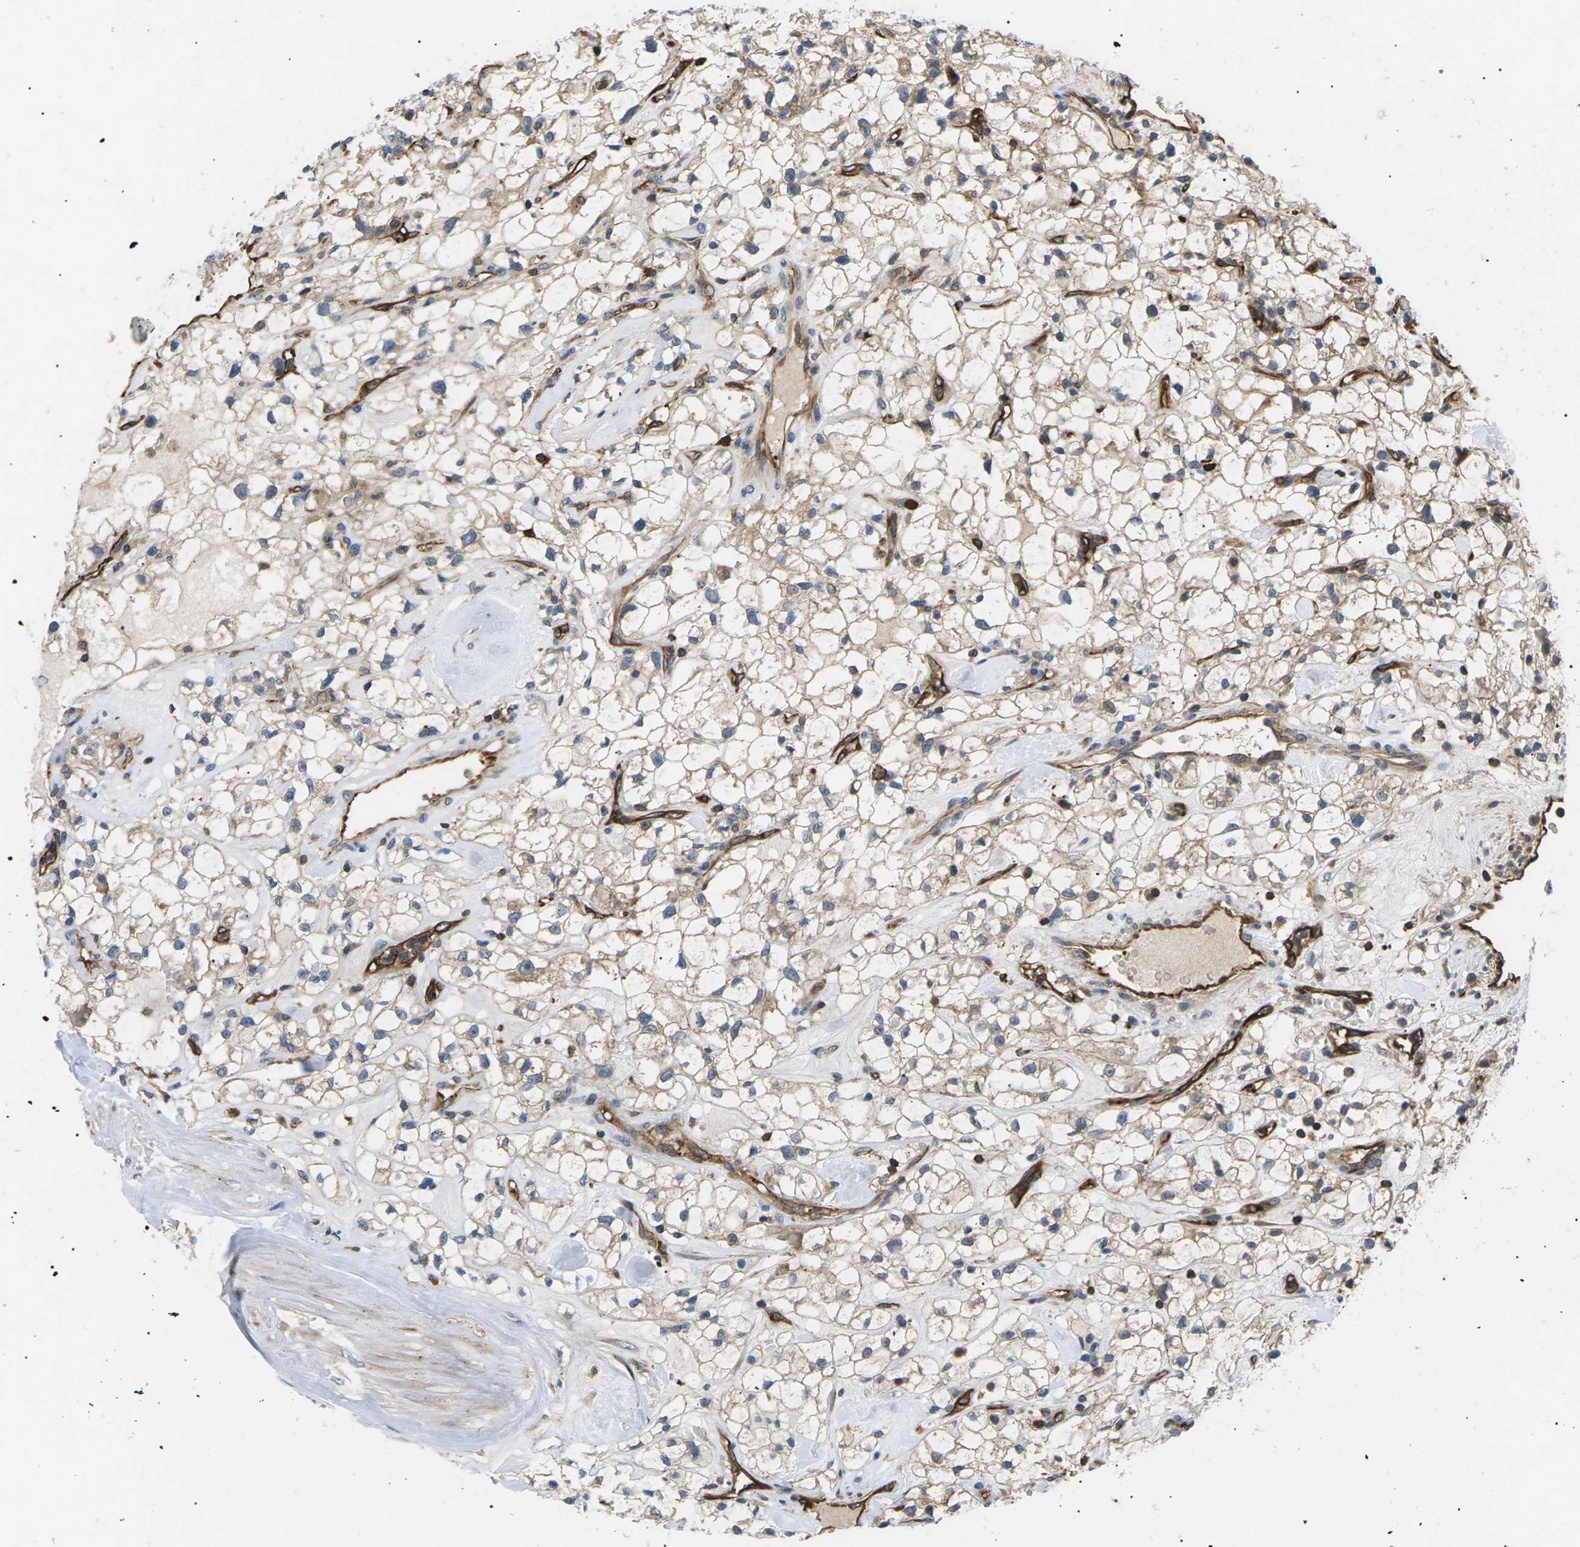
{"staining": {"intensity": "weak", "quantity": ">75%", "location": "cytoplasmic/membranous"}, "tissue": "renal cancer", "cell_type": "Tumor cells", "image_type": "cancer", "snomed": [{"axis": "morphology", "description": "Adenocarcinoma, NOS"}, {"axis": "topography", "description": "Kidney"}], "caption": "This micrograph demonstrates adenocarcinoma (renal) stained with immunohistochemistry (IHC) to label a protein in brown. The cytoplasmic/membranous of tumor cells show weak positivity for the protein. Nuclei are counter-stained blue.", "gene": "TMTC4", "patient": {"sex": "female", "age": 60}}